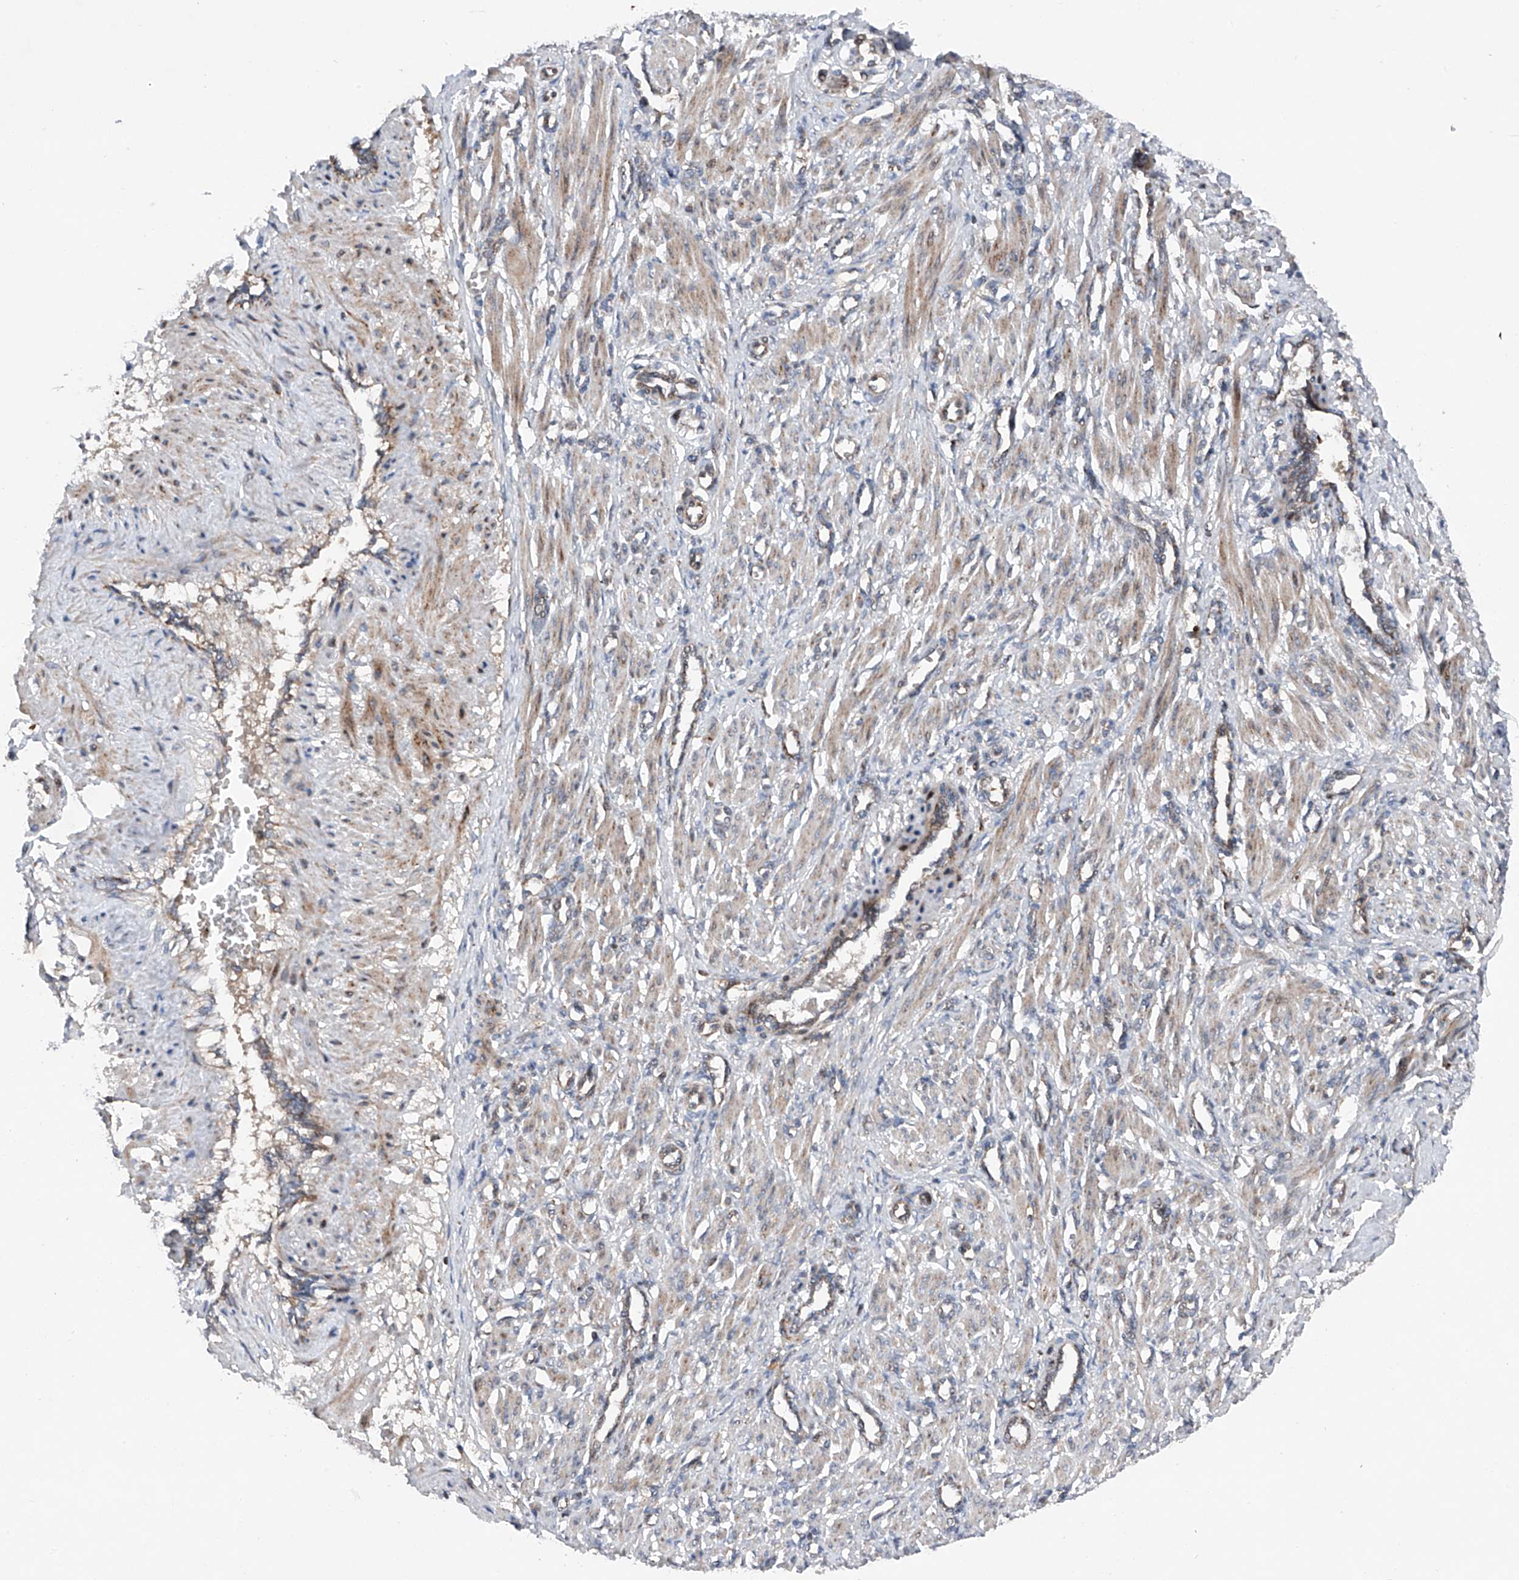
{"staining": {"intensity": "weak", "quantity": "25%-75%", "location": "cytoplasmic/membranous"}, "tissue": "smooth muscle", "cell_type": "Smooth muscle cells", "image_type": "normal", "snomed": [{"axis": "morphology", "description": "Normal tissue, NOS"}, {"axis": "topography", "description": "Endometrium"}], "caption": "About 25%-75% of smooth muscle cells in normal human smooth muscle demonstrate weak cytoplasmic/membranous protein staining as visualized by brown immunohistochemical staining.", "gene": "DAD1", "patient": {"sex": "female", "age": 33}}